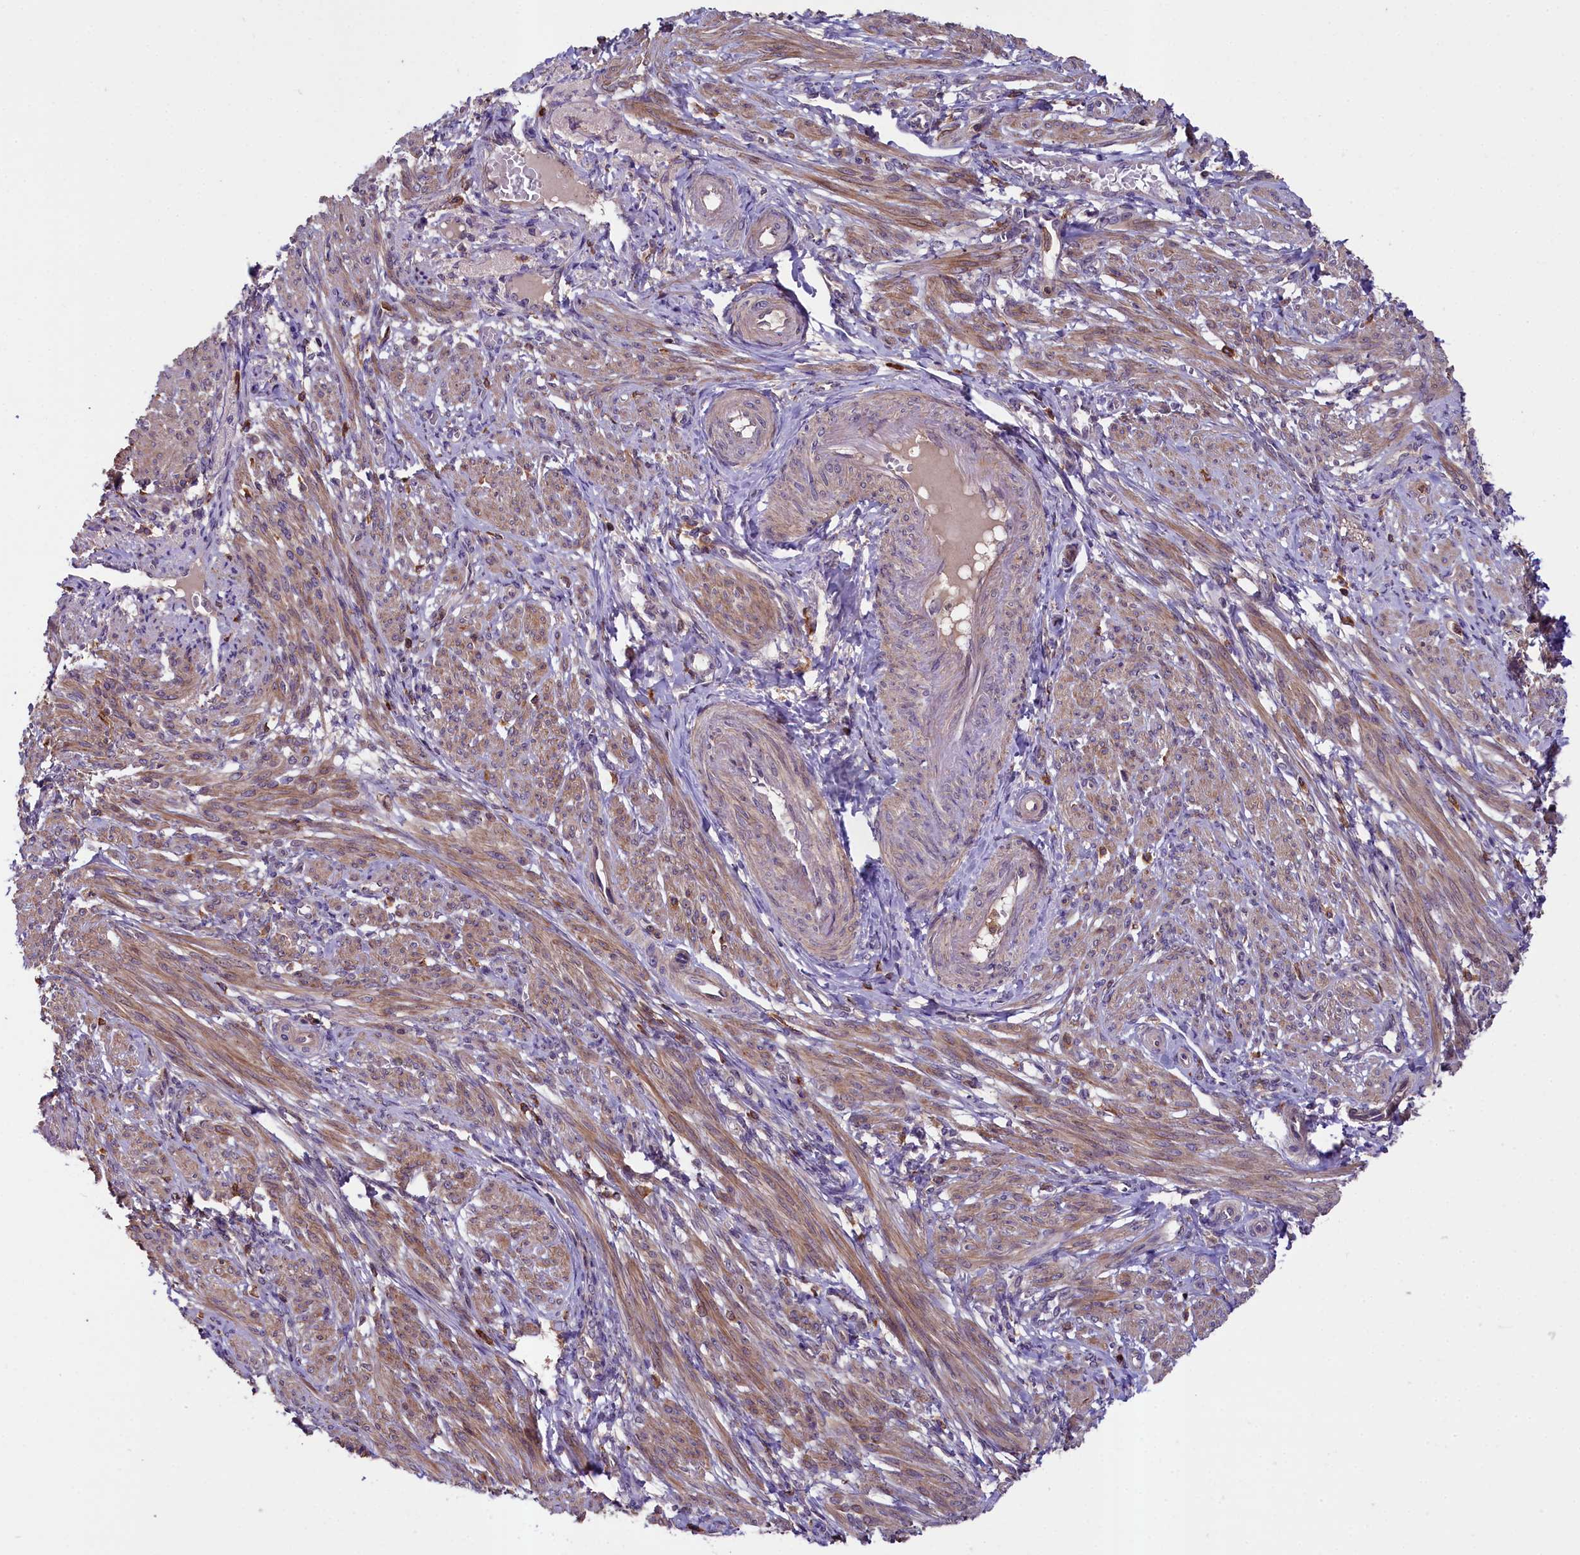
{"staining": {"intensity": "moderate", "quantity": "25%-75%", "location": "cytoplasmic/membranous"}, "tissue": "smooth muscle", "cell_type": "Smooth muscle cells", "image_type": "normal", "snomed": [{"axis": "morphology", "description": "Normal tissue, NOS"}, {"axis": "topography", "description": "Smooth muscle"}], "caption": "Immunohistochemistry micrograph of normal smooth muscle: smooth muscle stained using immunohistochemistry shows medium levels of moderate protein expression localized specifically in the cytoplasmic/membranous of smooth muscle cells, appearing as a cytoplasmic/membranous brown color.", "gene": "SKIDA1", "patient": {"sex": "female", "age": 39}}